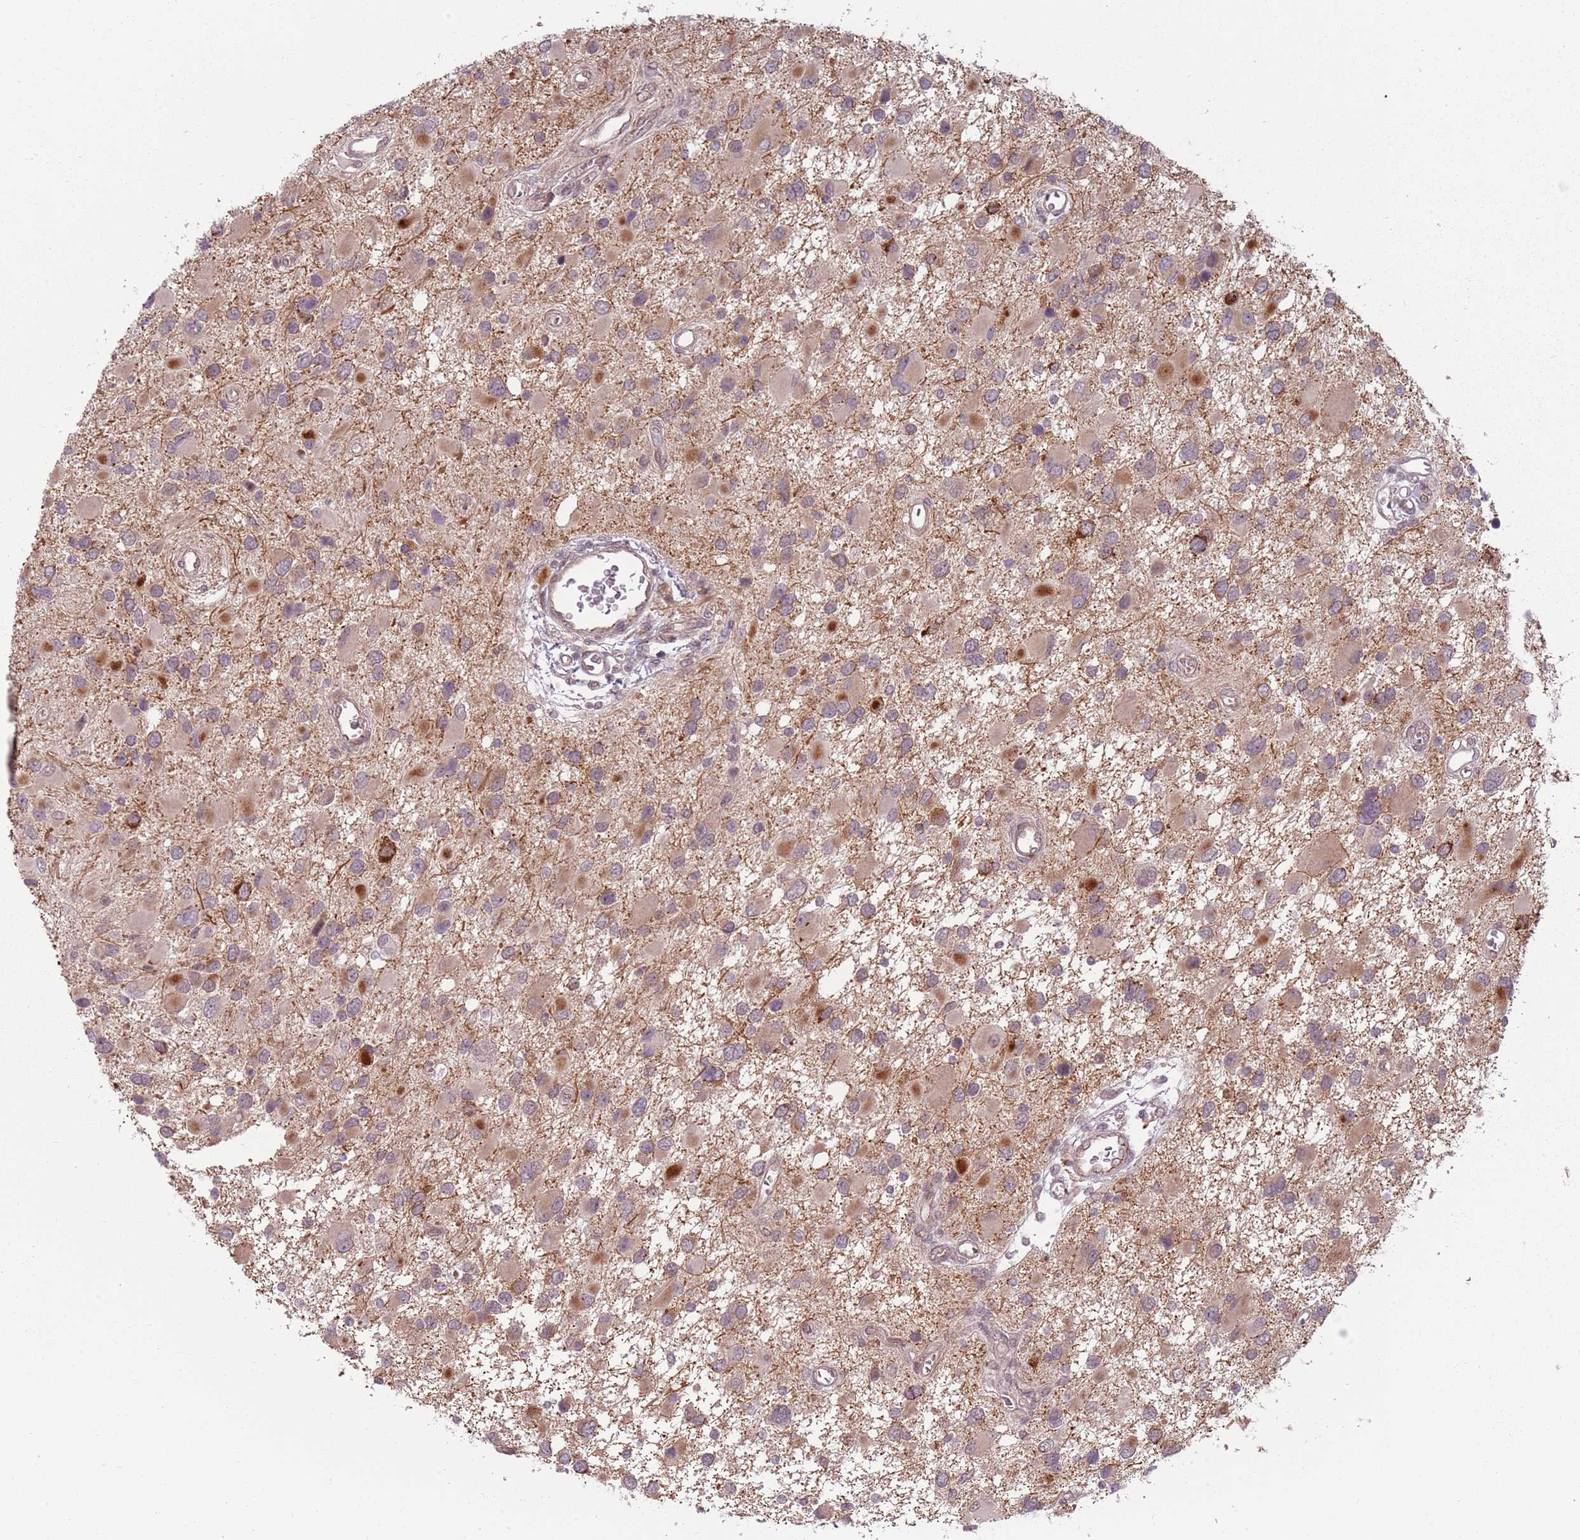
{"staining": {"intensity": "moderate", "quantity": "<25%", "location": "cytoplasmic/membranous"}, "tissue": "glioma", "cell_type": "Tumor cells", "image_type": "cancer", "snomed": [{"axis": "morphology", "description": "Glioma, malignant, High grade"}, {"axis": "topography", "description": "Brain"}], "caption": "This photomicrograph demonstrates malignant high-grade glioma stained with immunohistochemistry (IHC) to label a protein in brown. The cytoplasmic/membranous of tumor cells show moderate positivity for the protein. Nuclei are counter-stained blue.", "gene": "ADGRG1", "patient": {"sex": "male", "age": 53}}